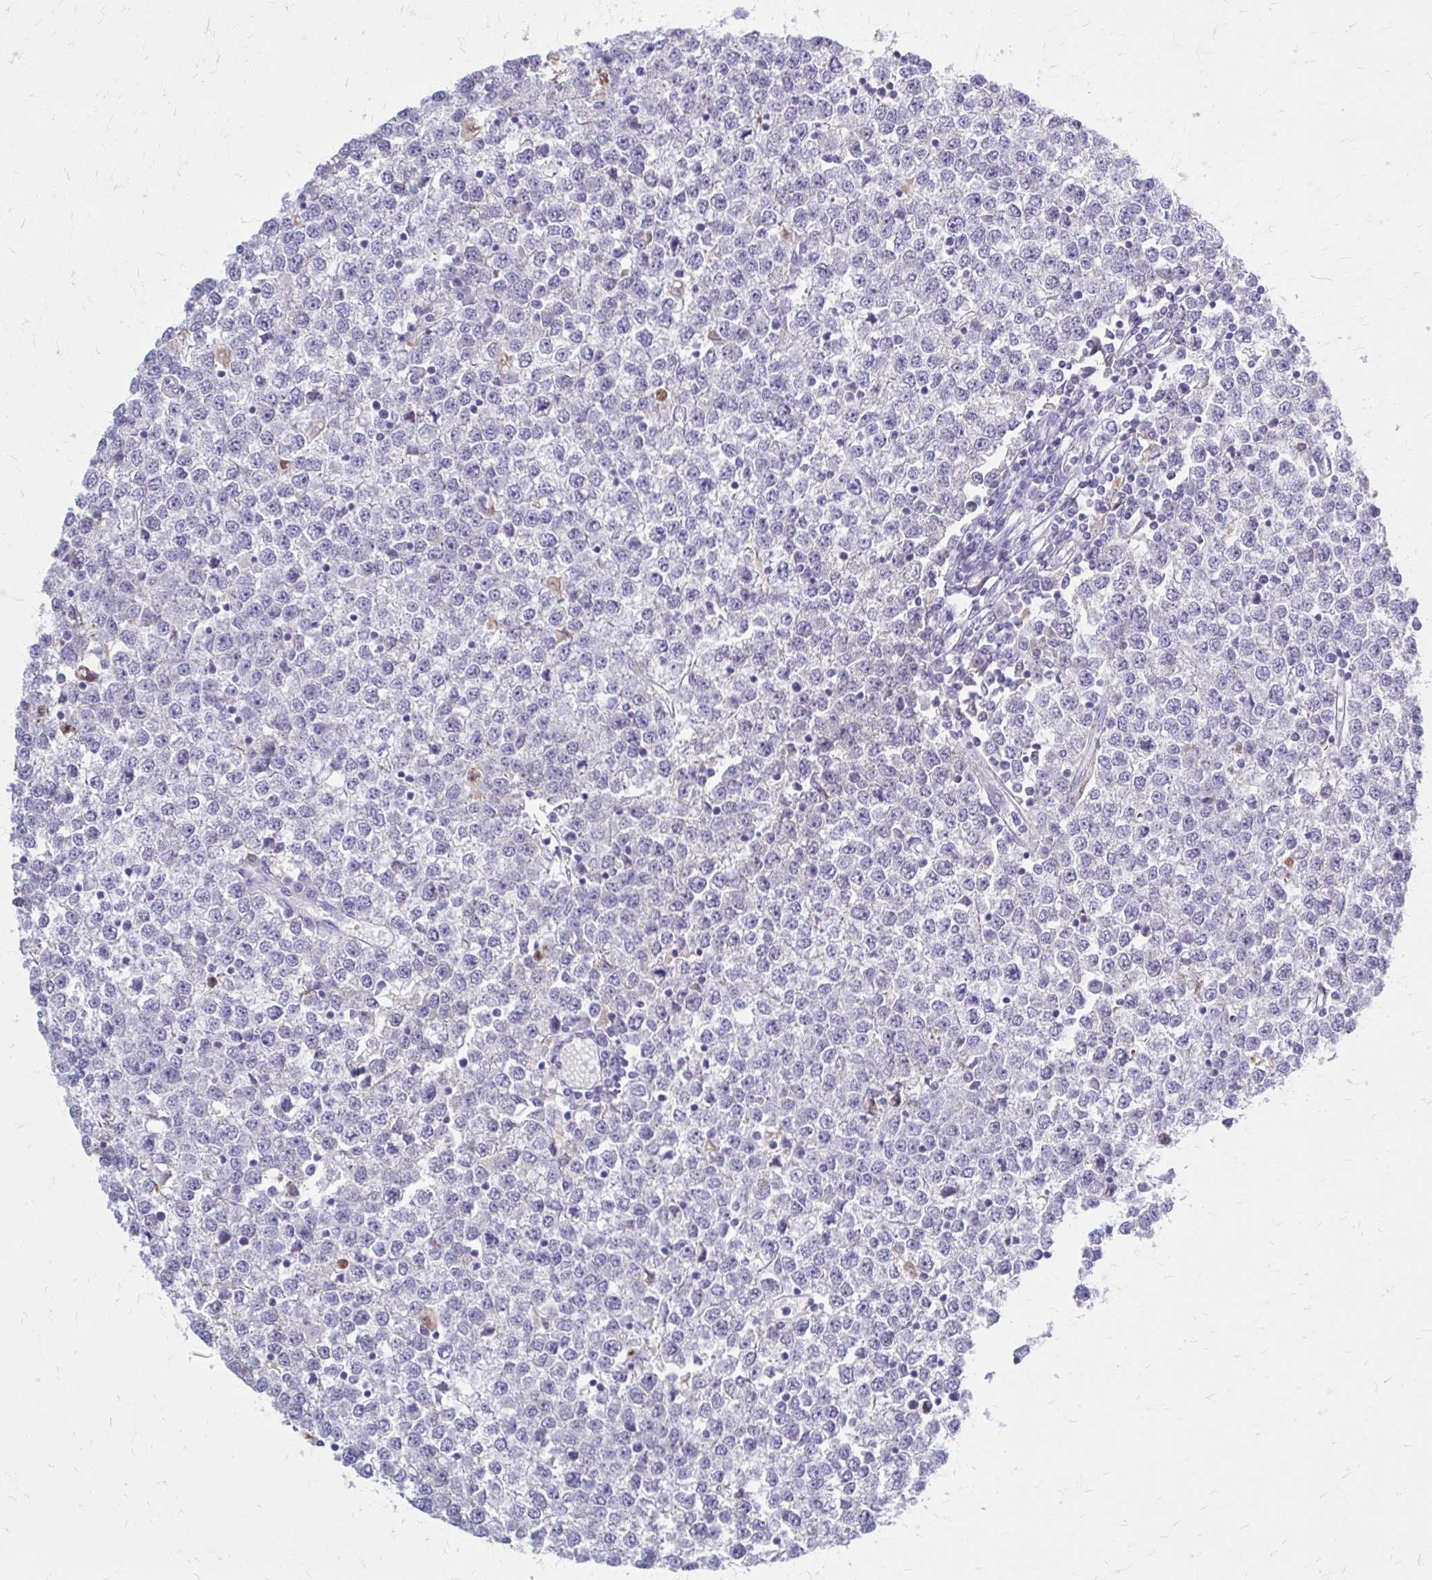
{"staining": {"intensity": "negative", "quantity": "none", "location": "none"}, "tissue": "testis cancer", "cell_type": "Tumor cells", "image_type": "cancer", "snomed": [{"axis": "morphology", "description": "Seminoma, NOS"}, {"axis": "topography", "description": "Testis"}], "caption": "Immunohistochemistry image of neoplastic tissue: testis cancer stained with DAB (3,3'-diaminobenzidine) demonstrates no significant protein expression in tumor cells.", "gene": "SERPIND1", "patient": {"sex": "male", "age": 65}}